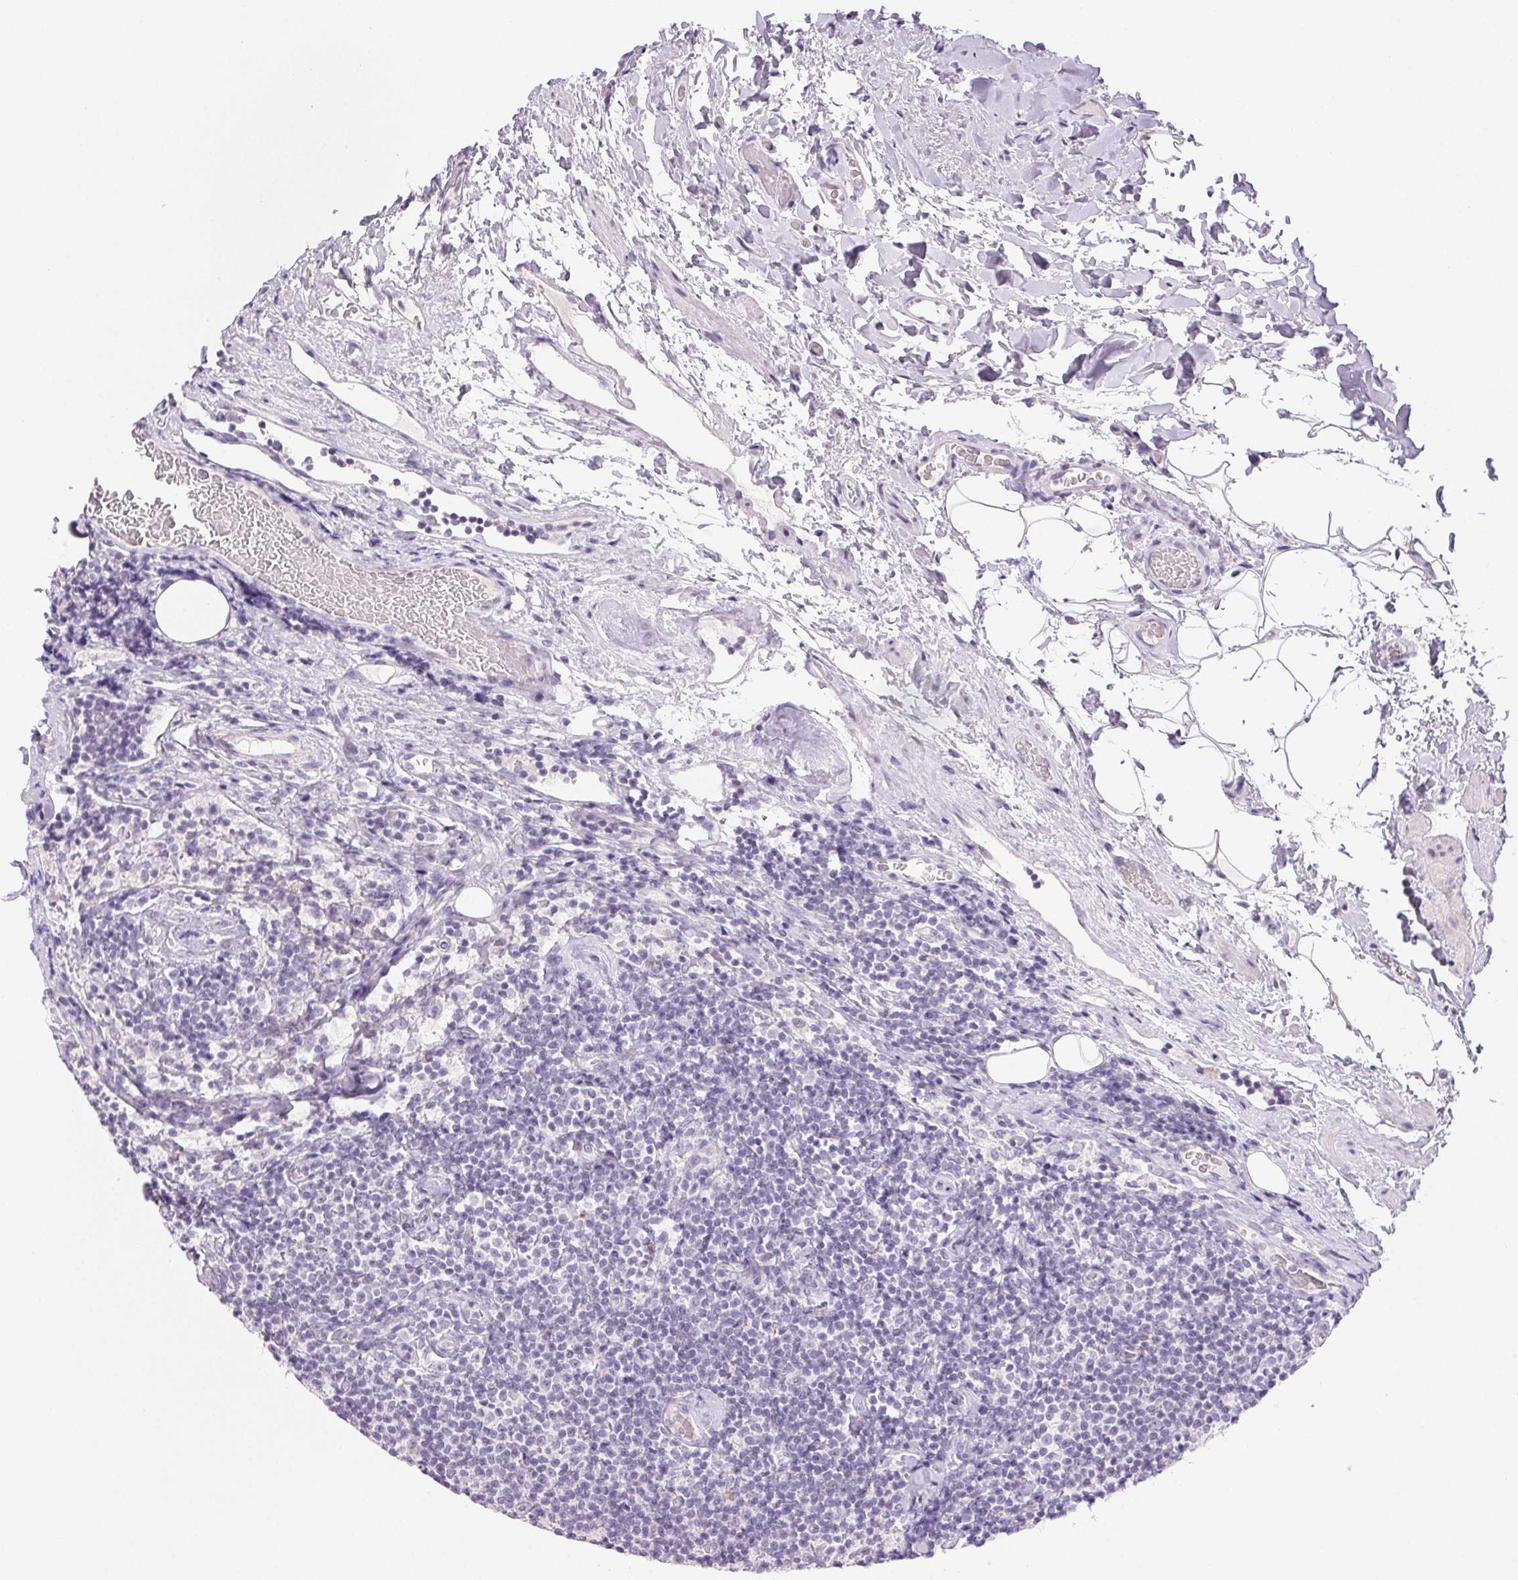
{"staining": {"intensity": "negative", "quantity": "none", "location": "none"}, "tissue": "lymphoma", "cell_type": "Tumor cells", "image_type": "cancer", "snomed": [{"axis": "morphology", "description": "Malignant lymphoma, non-Hodgkin's type, Low grade"}, {"axis": "topography", "description": "Lymph node"}], "caption": "DAB (3,3'-diaminobenzidine) immunohistochemical staining of lymphoma exhibits no significant staining in tumor cells.", "gene": "BPIFB2", "patient": {"sex": "male", "age": 81}}